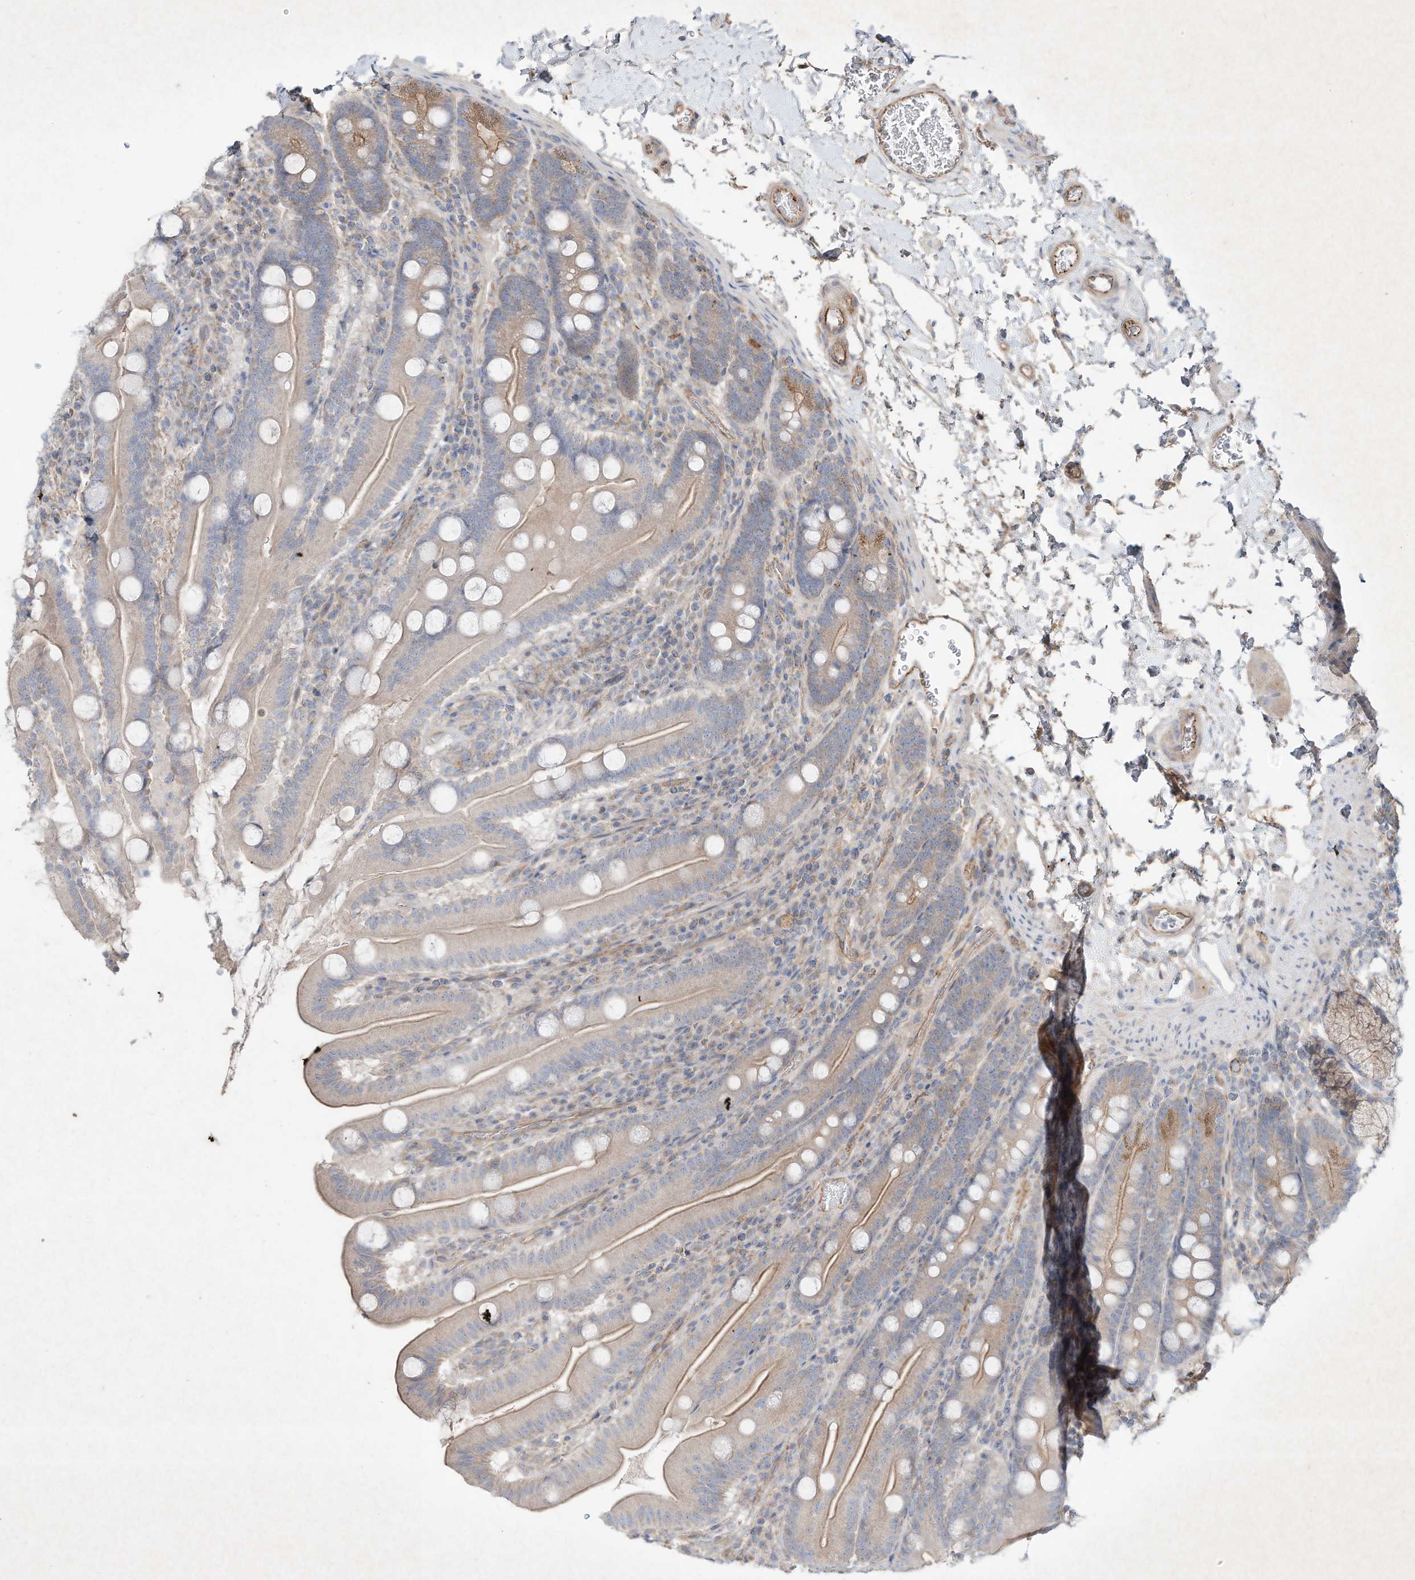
{"staining": {"intensity": "weak", "quantity": "25%-75%", "location": "cytoplasmic/membranous"}, "tissue": "duodenum", "cell_type": "Glandular cells", "image_type": "normal", "snomed": [{"axis": "morphology", "description": "Normal tissue, NOS"}, {"axis": "topography", "description": "Duodenum"}], "caption": "An image of duodenum stained for a protein demonstrates weak cytoplasmic/membranous brown staining in glandular cells. The protein of interest is shown in brown color, while the nuclei are stained blue.", "gene": "HTR5A", "patient": {"sex": "male", "age": 35}}